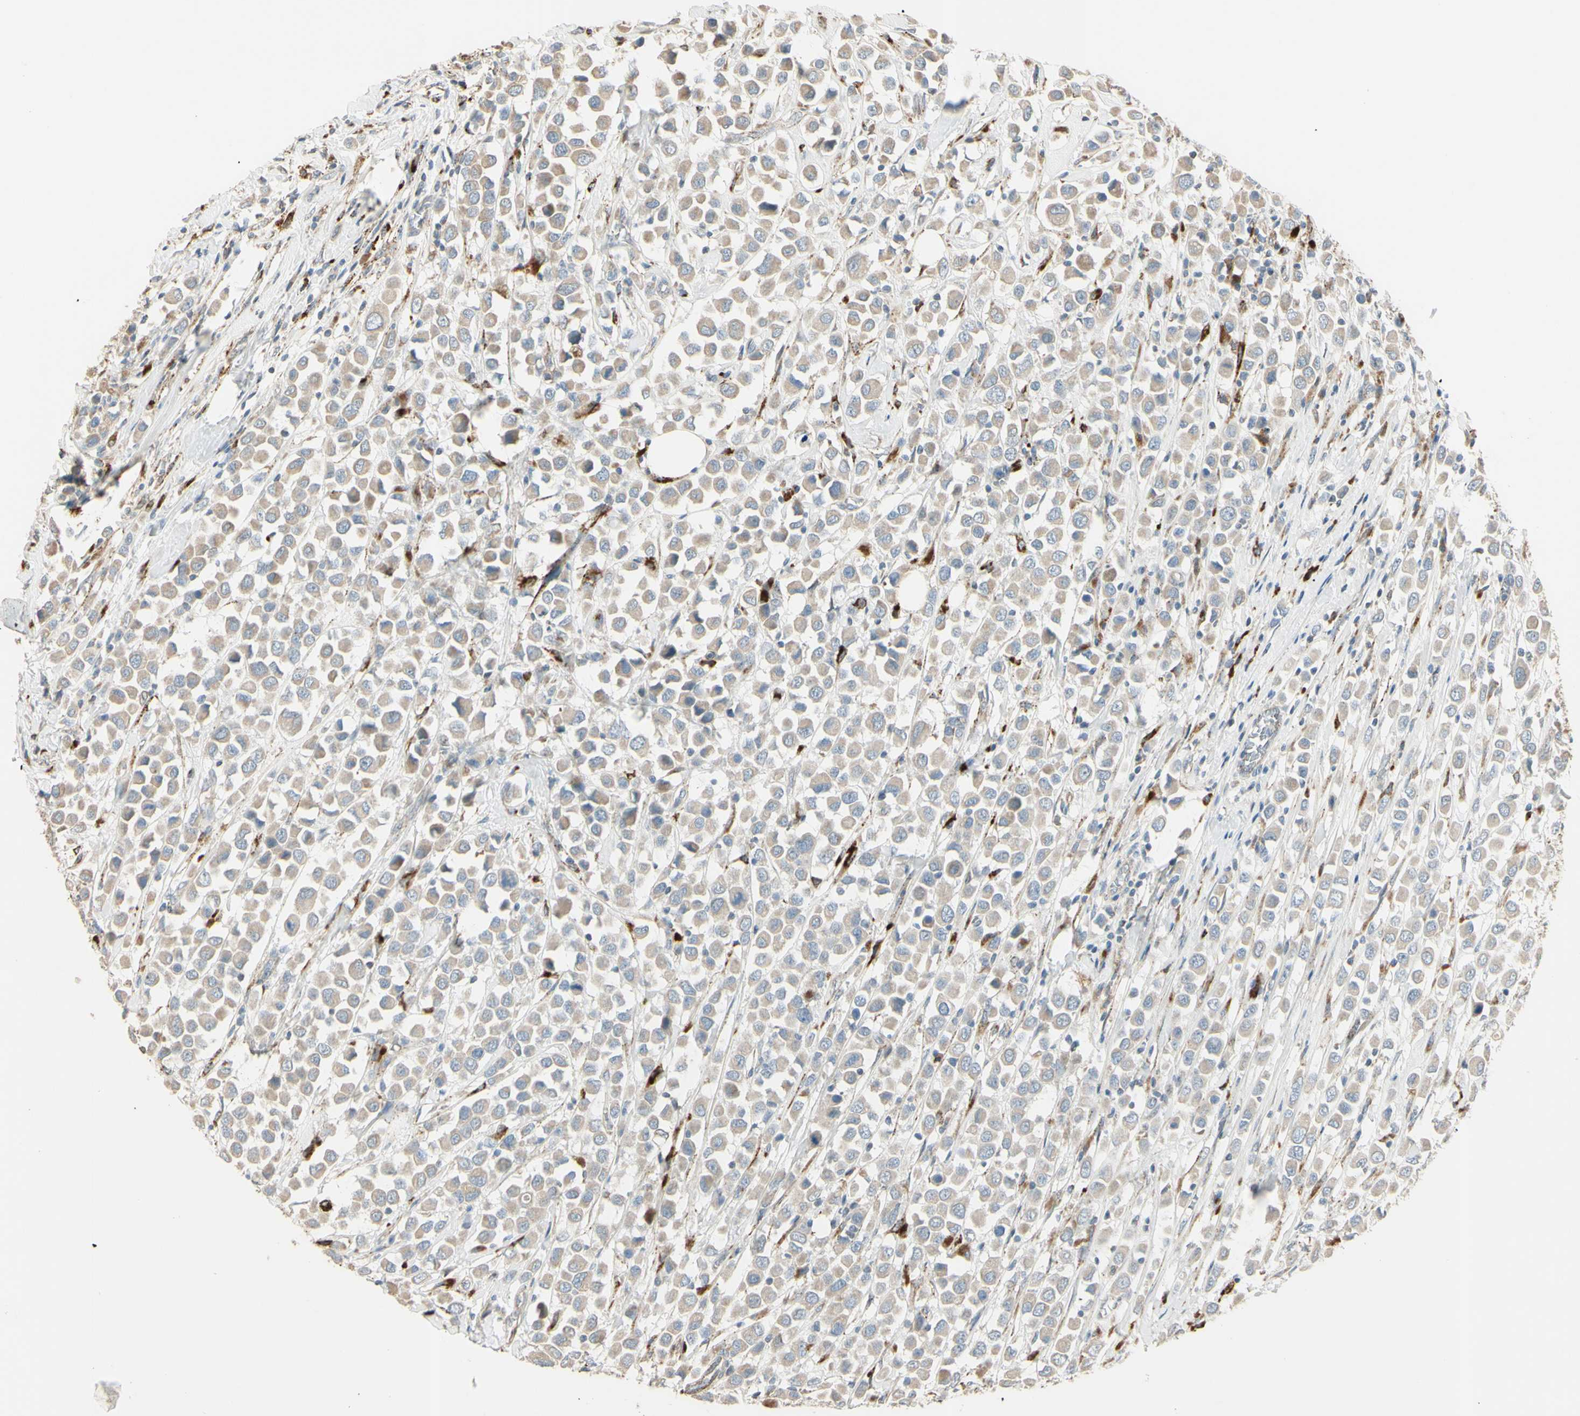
{"staining": {"intensity": "weak", "quantity": ">75%", "location": "cytoplasmic/membranous"}, "tissue": "breast cancer", "cell_type": "Tumor cells", "image_type": "cancer", "snomed": [{"axis": "morphology", "description": "Duct carcinoma"}, {"axis": "topography", "description": "Breast"}], "caption": "Approximately >75% of tumor cells in breast intraductal carcinoma display weak cytoplasmic/membranous protein positivity as visualized by brown immunohistochemical staining.", "gene": "ANGPTL1", "patient": {"sex": "female", "age": 61}}